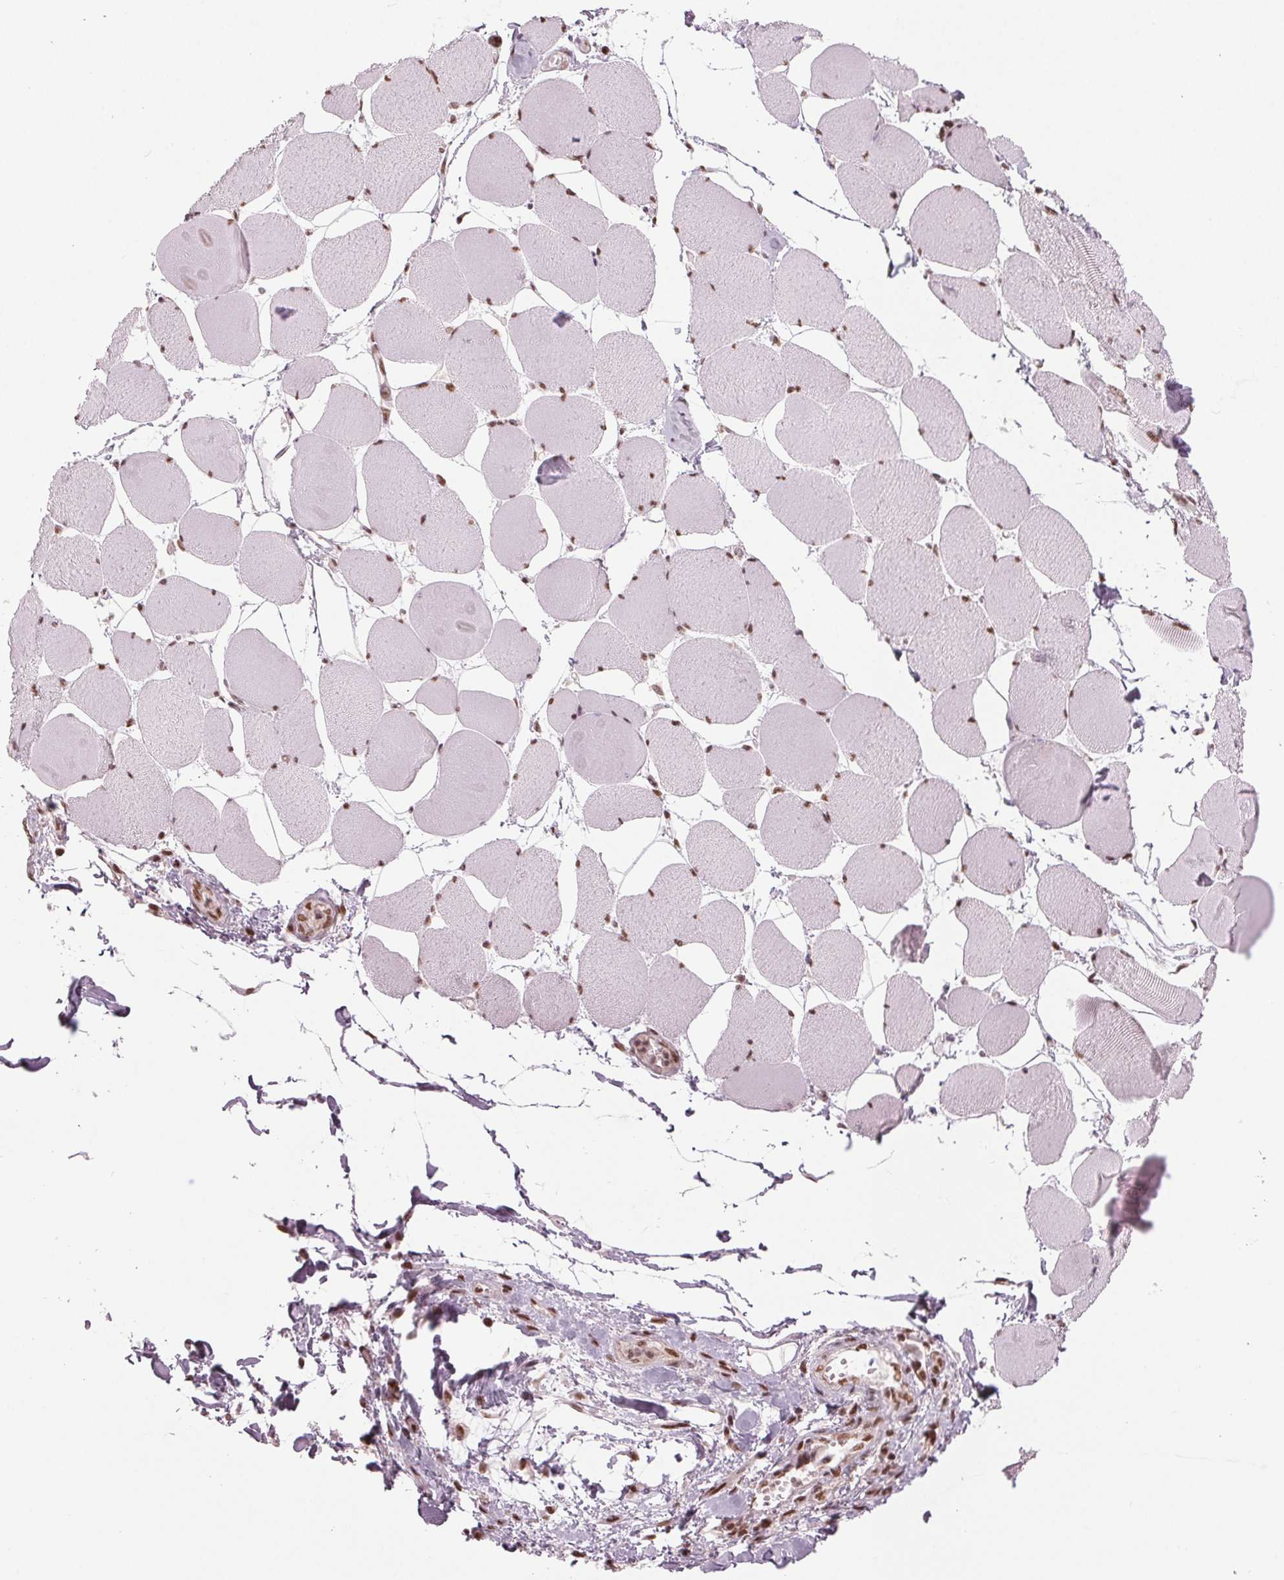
{"staining": {"intensity": "moderate", "quantity": ">75%", "location": "nuclear"}, "tissue": "skeletal muscle", "cell_type": "Myocytes", "image_type": "normal", "snomed": [{"axis": "morphology", "description": "Normal tissue, NOS"}, {"axis": "topography", "description": "Skeletal muscle"}], "caption": "Skeletal muscle stained with DAB (3,3'-diaminobenzidine) immunohistochemistry (IHC) reveals medium levels of moderate nuclear positivity in about >75% of myocytes. The staining was performed using DAB (3,3'-diaminobenzidine), with brown indicating positive protein expression. Nuclei are stained blue with hematoxylin.", "gene": "LSM2", "patient": {"sex": "female", "age": 75}}